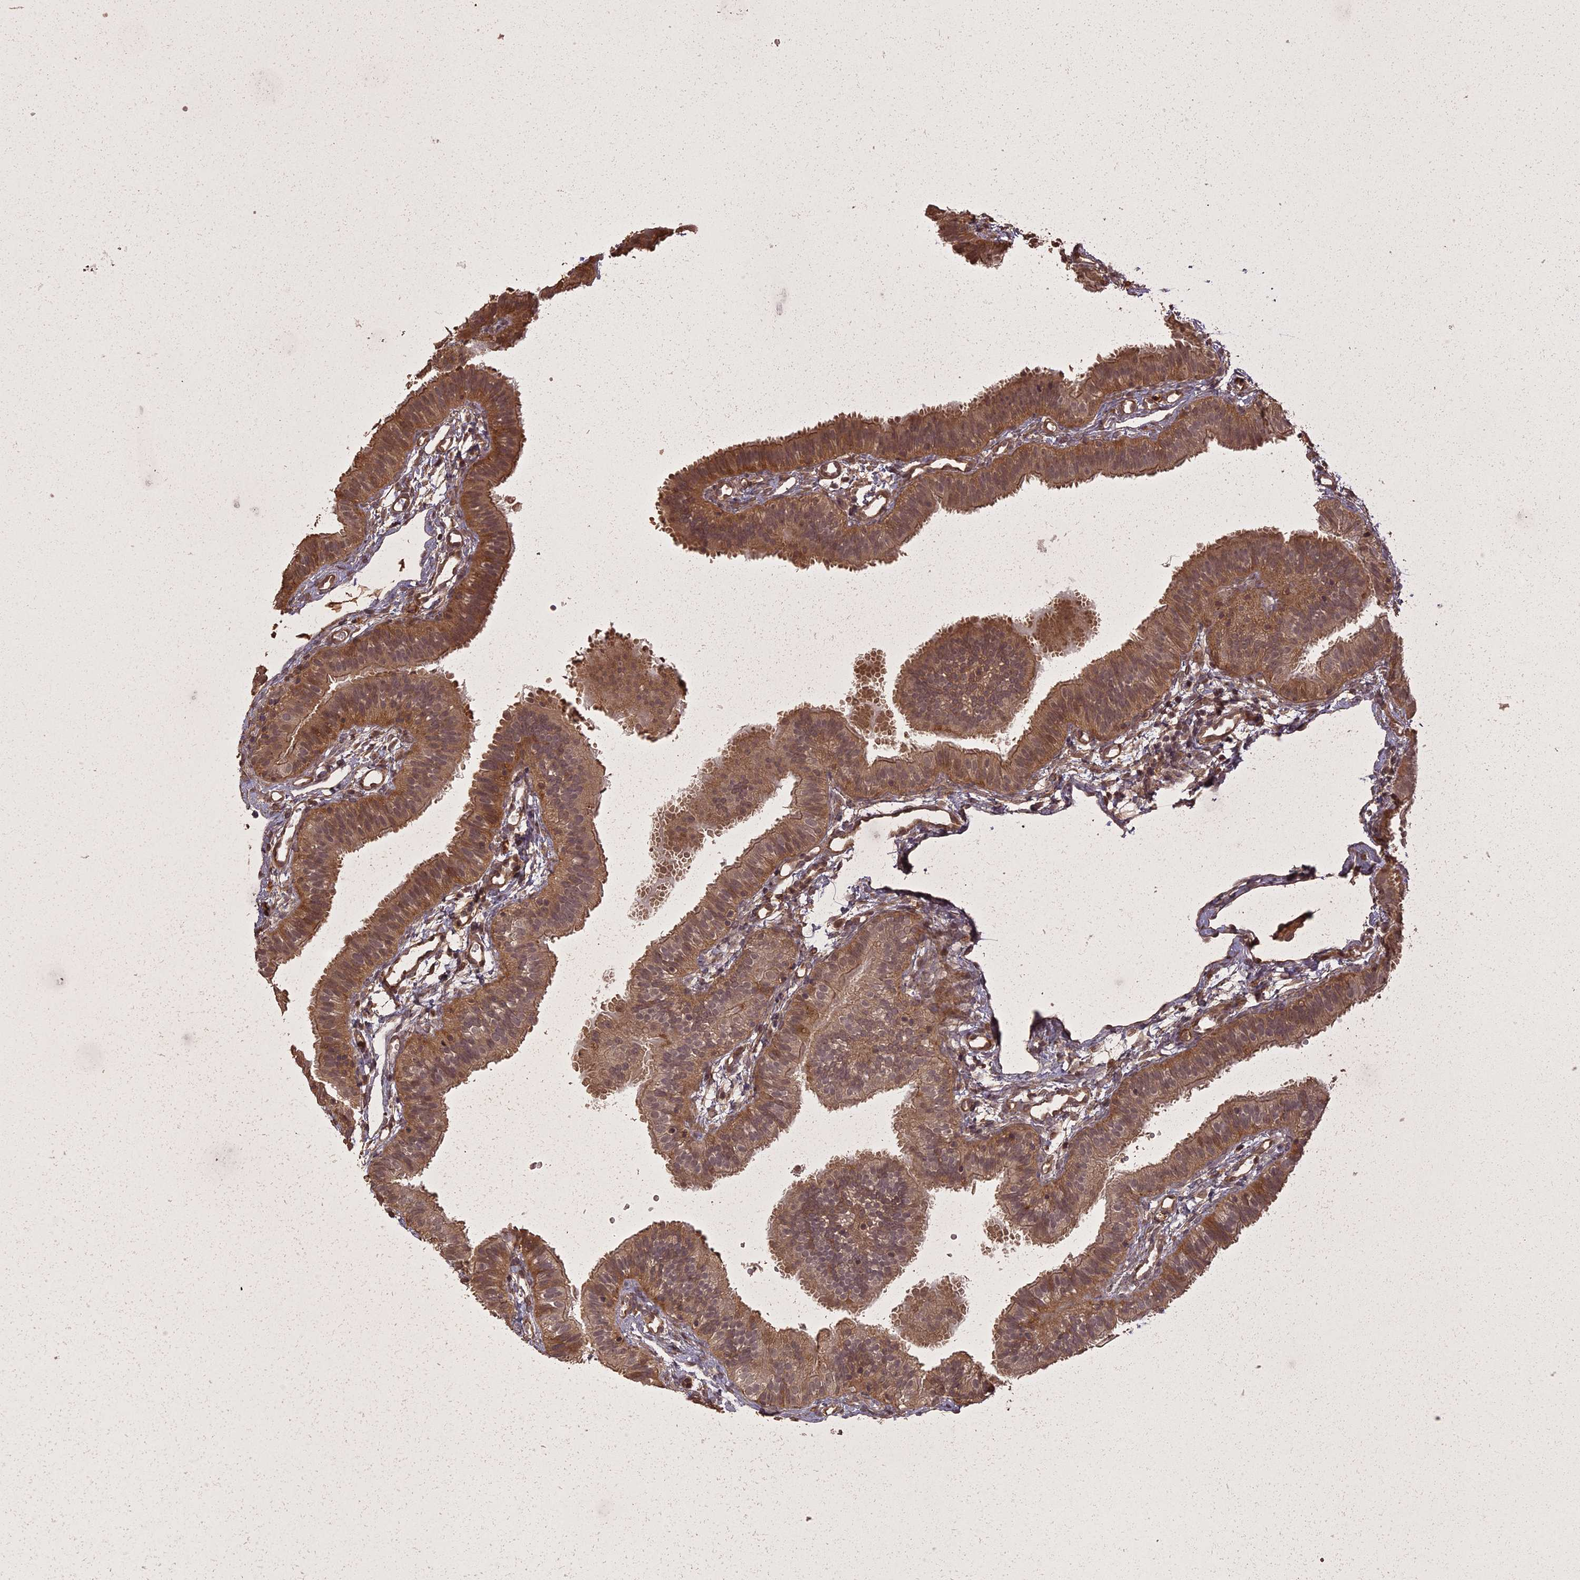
{"staining": {"intensity": "moderate", "quantity": ">75%", "location": "cytoplasmic/membranous"}, "tissue": "fallopian tube", "cell_type": "Glandular cells", "image_type": "normal", "snomed": [{"axis": "morphology", "description": "Normal tissue, NOS"}, {"axis": "topography", "description": "Fallopian tube"}], "caption": "Moderate cytoplasmic/membranous staining is present in approximately >75% of glandular cells in benign fallopian tube.", "gene": "LIN37", "patient": {"sex": "female", "age": 35}}